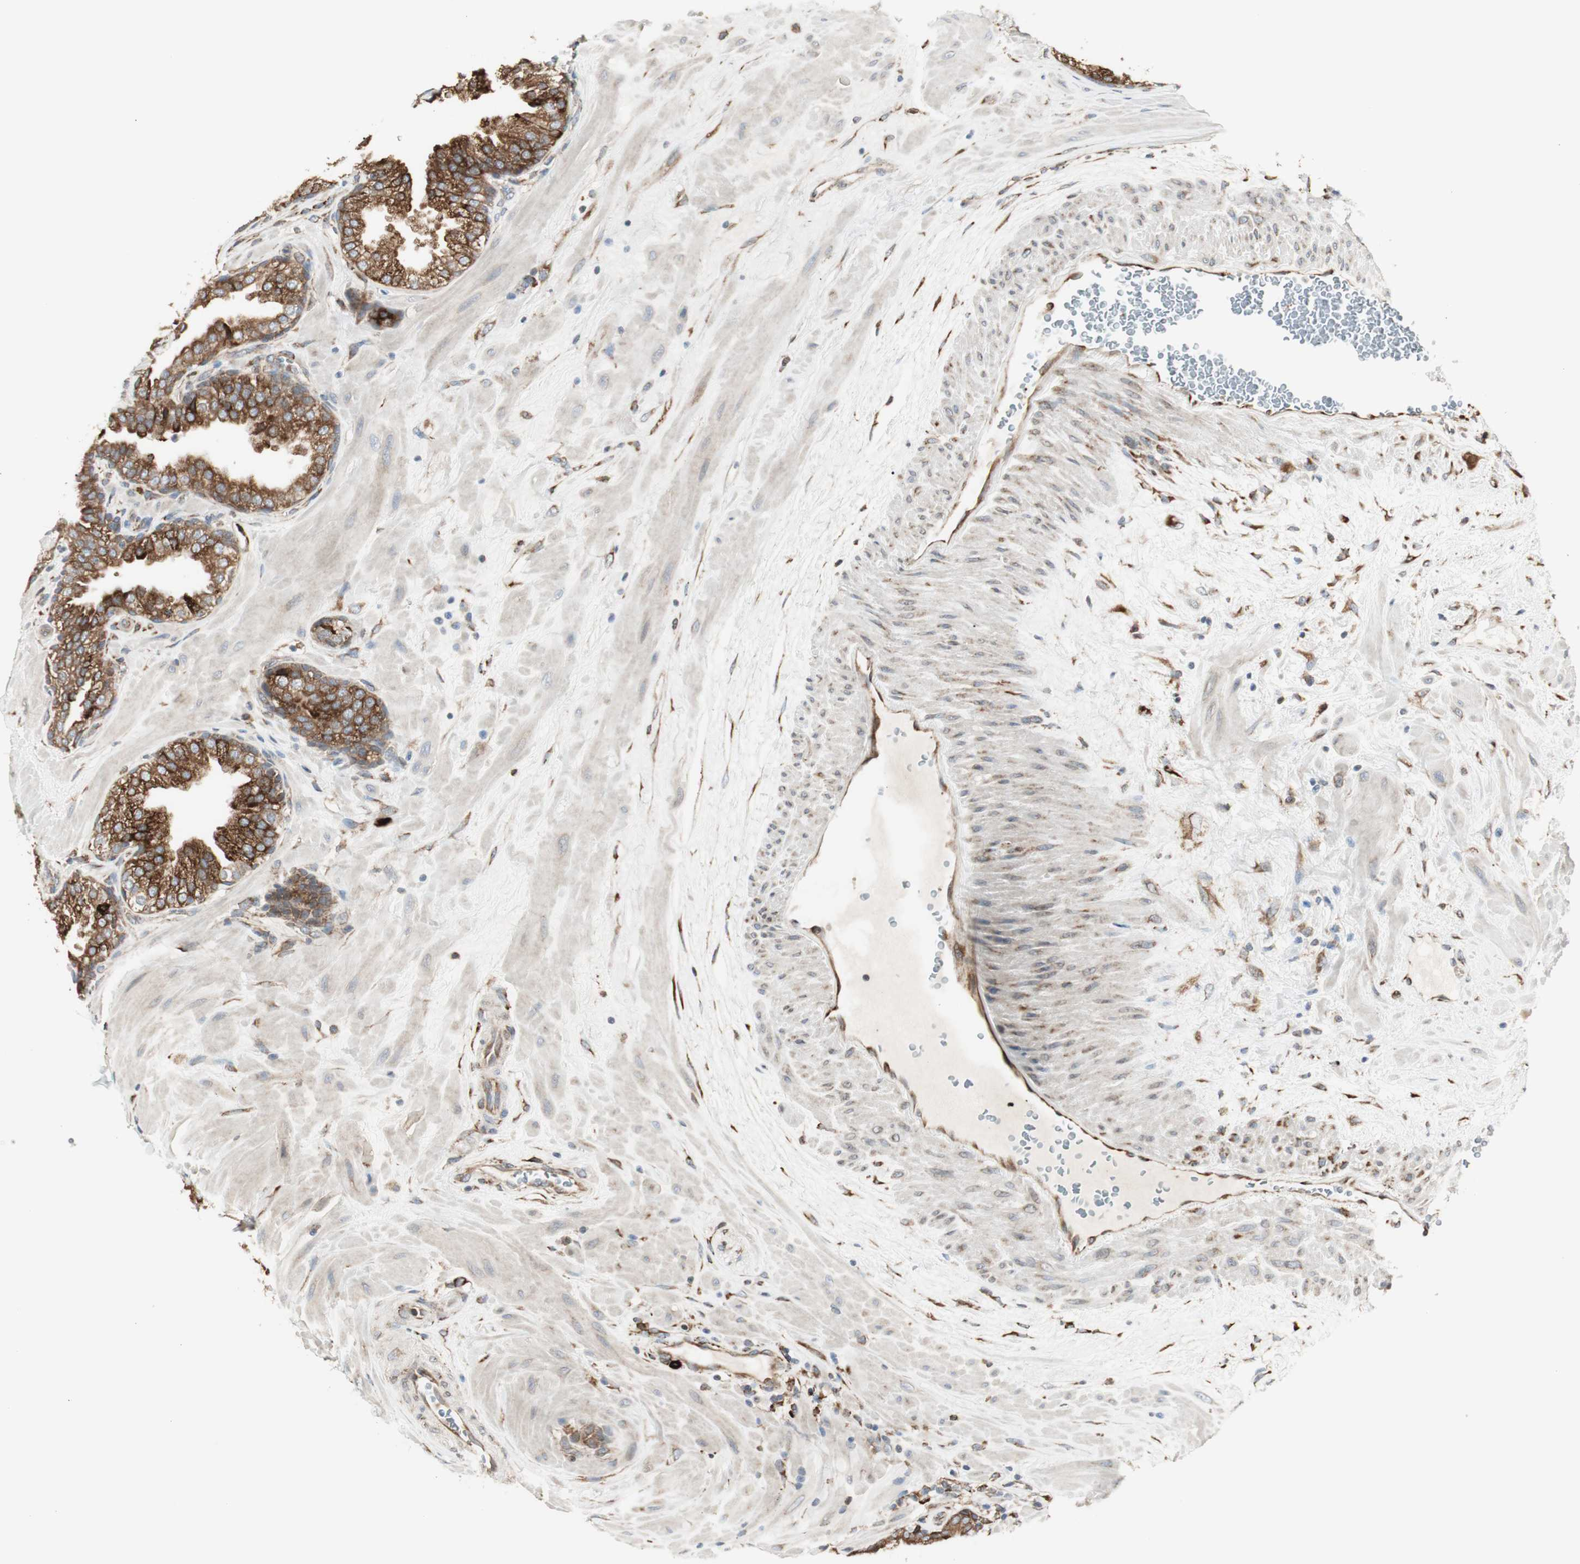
{"staining": {"intensity": "strong", "quantity": ">75%", "location": "cytoplasmic/membranous"}, "tissue": "prostate", "cell_type": "Glandular cells", "image_type": "normal", "snomed": [{"axis": "morphology", "description": "Normal tissue, NOS"}, {"axis": "topography", "description": "Prostate"}], "caption": "Glandular cells show high levels of strong cytoplasmic/membranous staining in approximately >75% of cells in unremarkable human prostate.", "gene": "HSP90B1", "patient": {"sex": "male", "age": 51}}